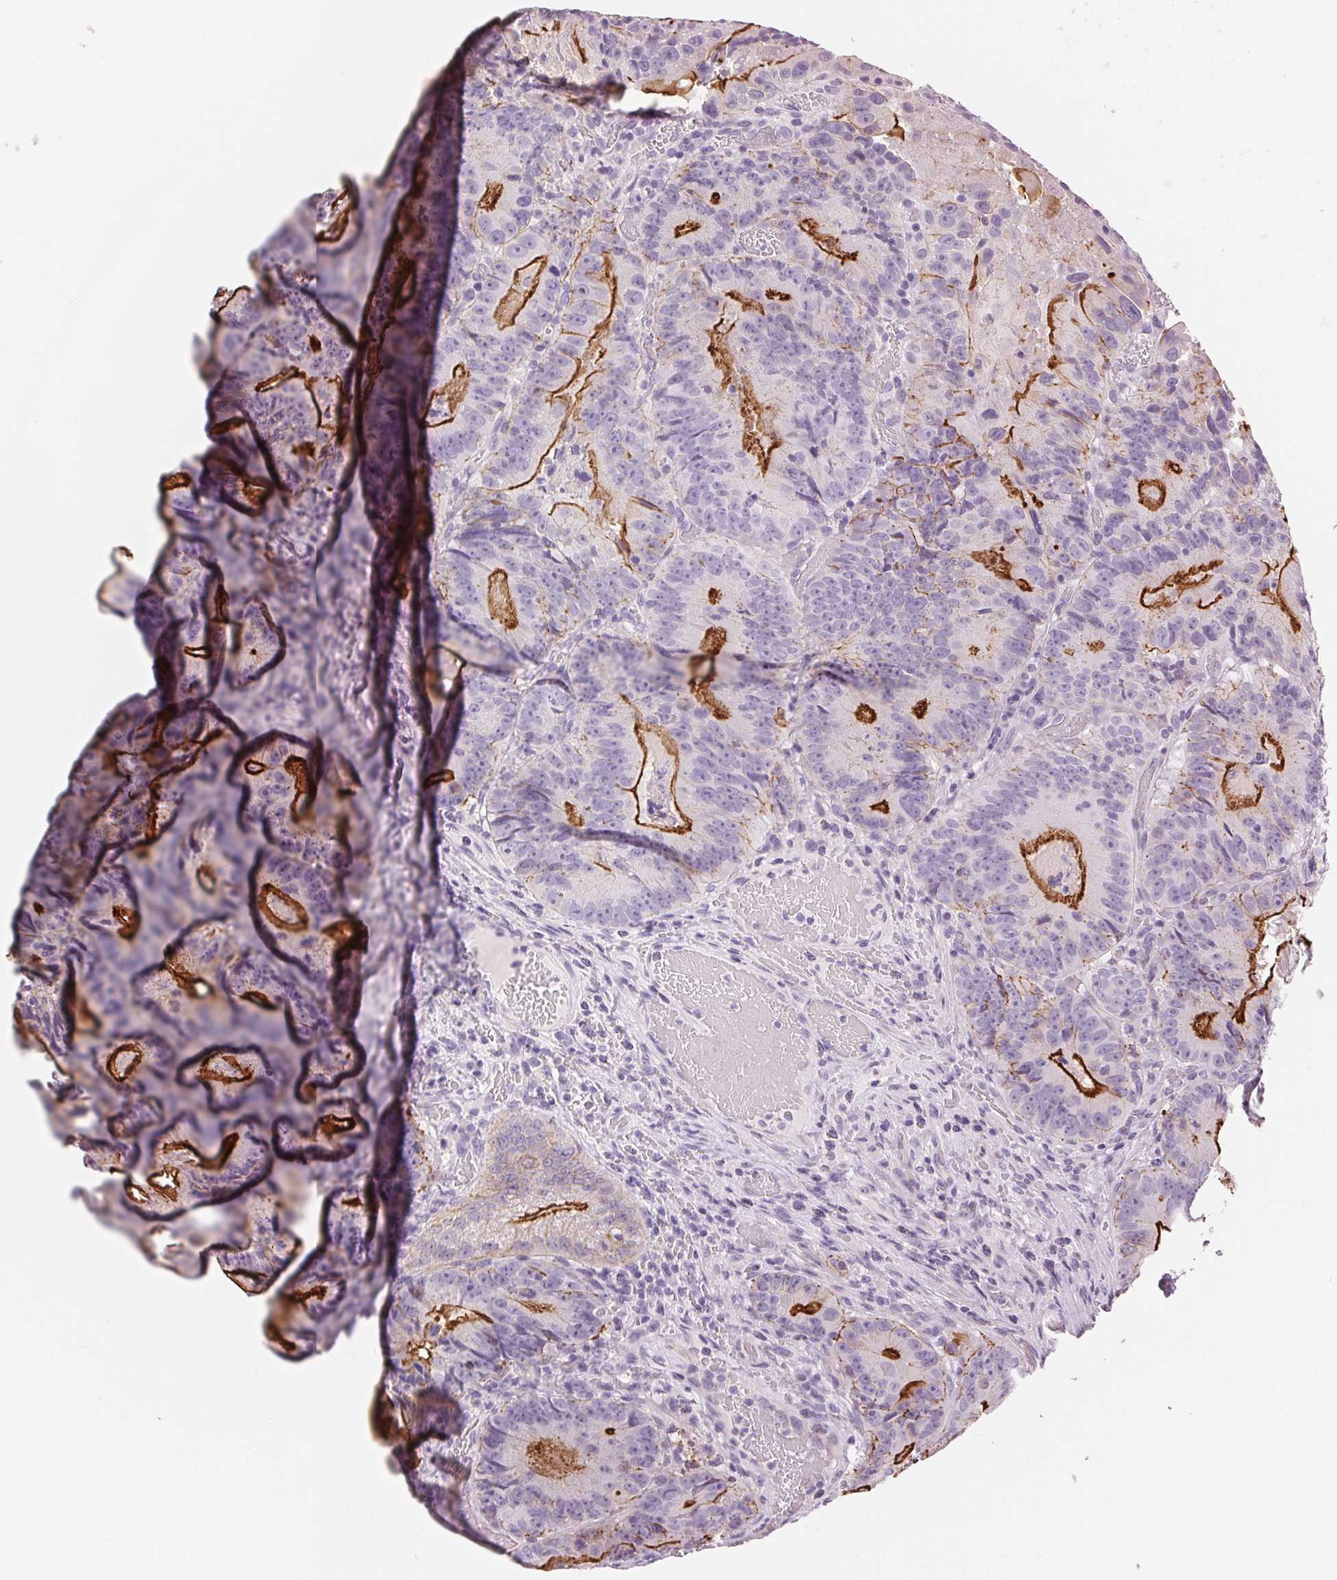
{"staining": {"intensity": "strong", "quantity": "25%-75%", "location": "cytoplasmic/membranous"}, "tissue": "colorectal cancer", "cell_type": "Tumor cells", "image_type": "cancer", "snomed": [{"axis": "morphology", "description": "Adenocarcinoma, NOS"}, {"axis": "topography", "description": "Colon"}], "caption": "A histopathology image of colorectal cancer stained for a protein demonstrates strong cytoplasmic/membranous brown staining in tumor cells. (brown staining indicates protein expression, while blue staining denotes nuclei).", "gene": "MISP", "patient": {"sex": "female", "age": 86}}